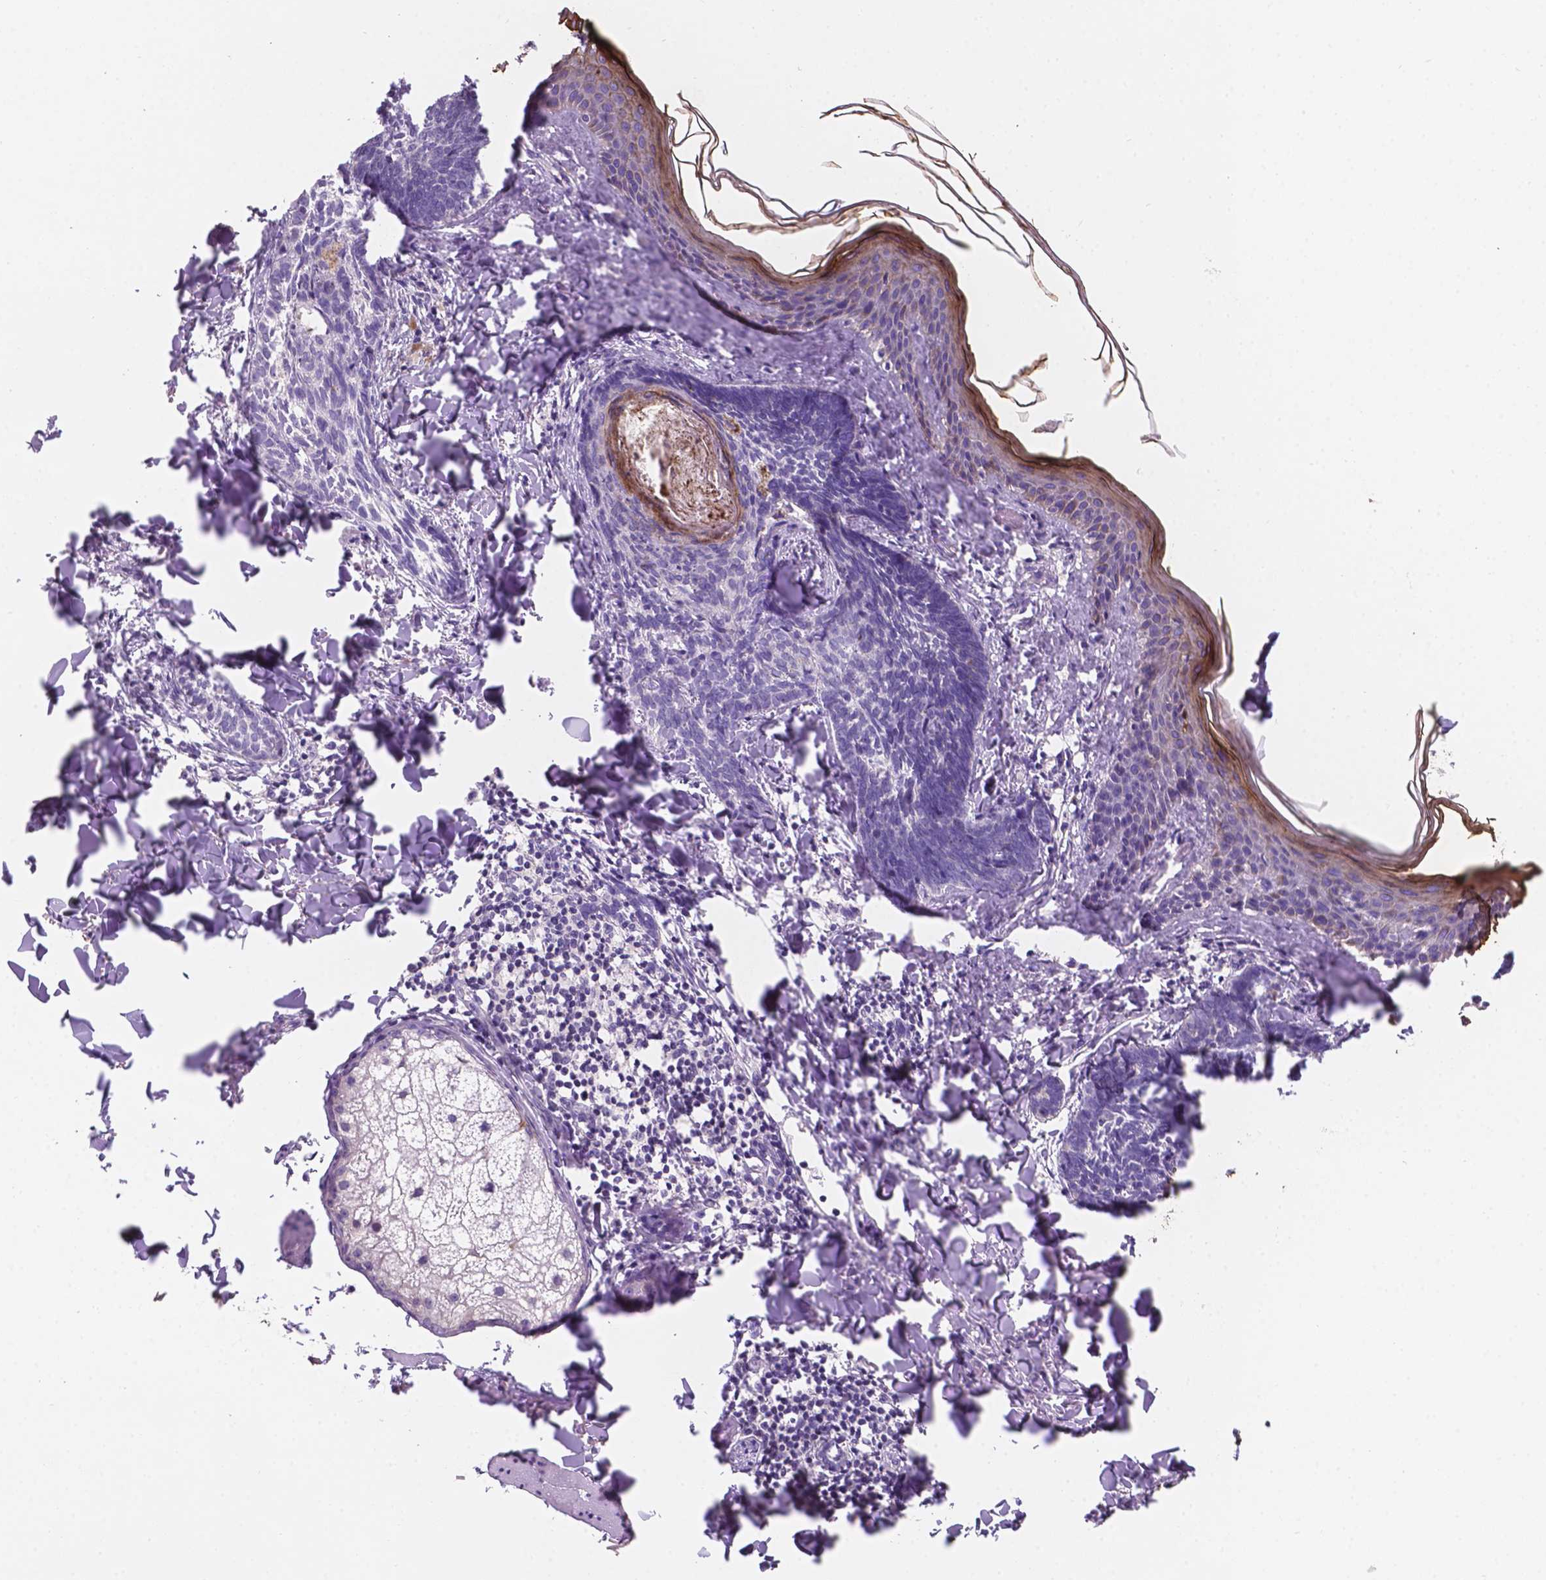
{"staining": {"intensity": "negative", "quantity": "none", "location": "none"}, "tissue": "skin cancer", "cell_type": "Tumor cells", "image_type": "cancer", "snomed": [{"axis": "morphology", "description": "Normal tissue, NOS"}, {"axis": "morphology", "description": "Basal cell carcinoma"}, {"axis": "topography", "description": "Skin"}], "caption": "Tumor cells show no significant protein staining in skin cancer. Nuclei are stained in blue.", "gene": "SBSN", "patient": {"sex": "male", "age": 46}}